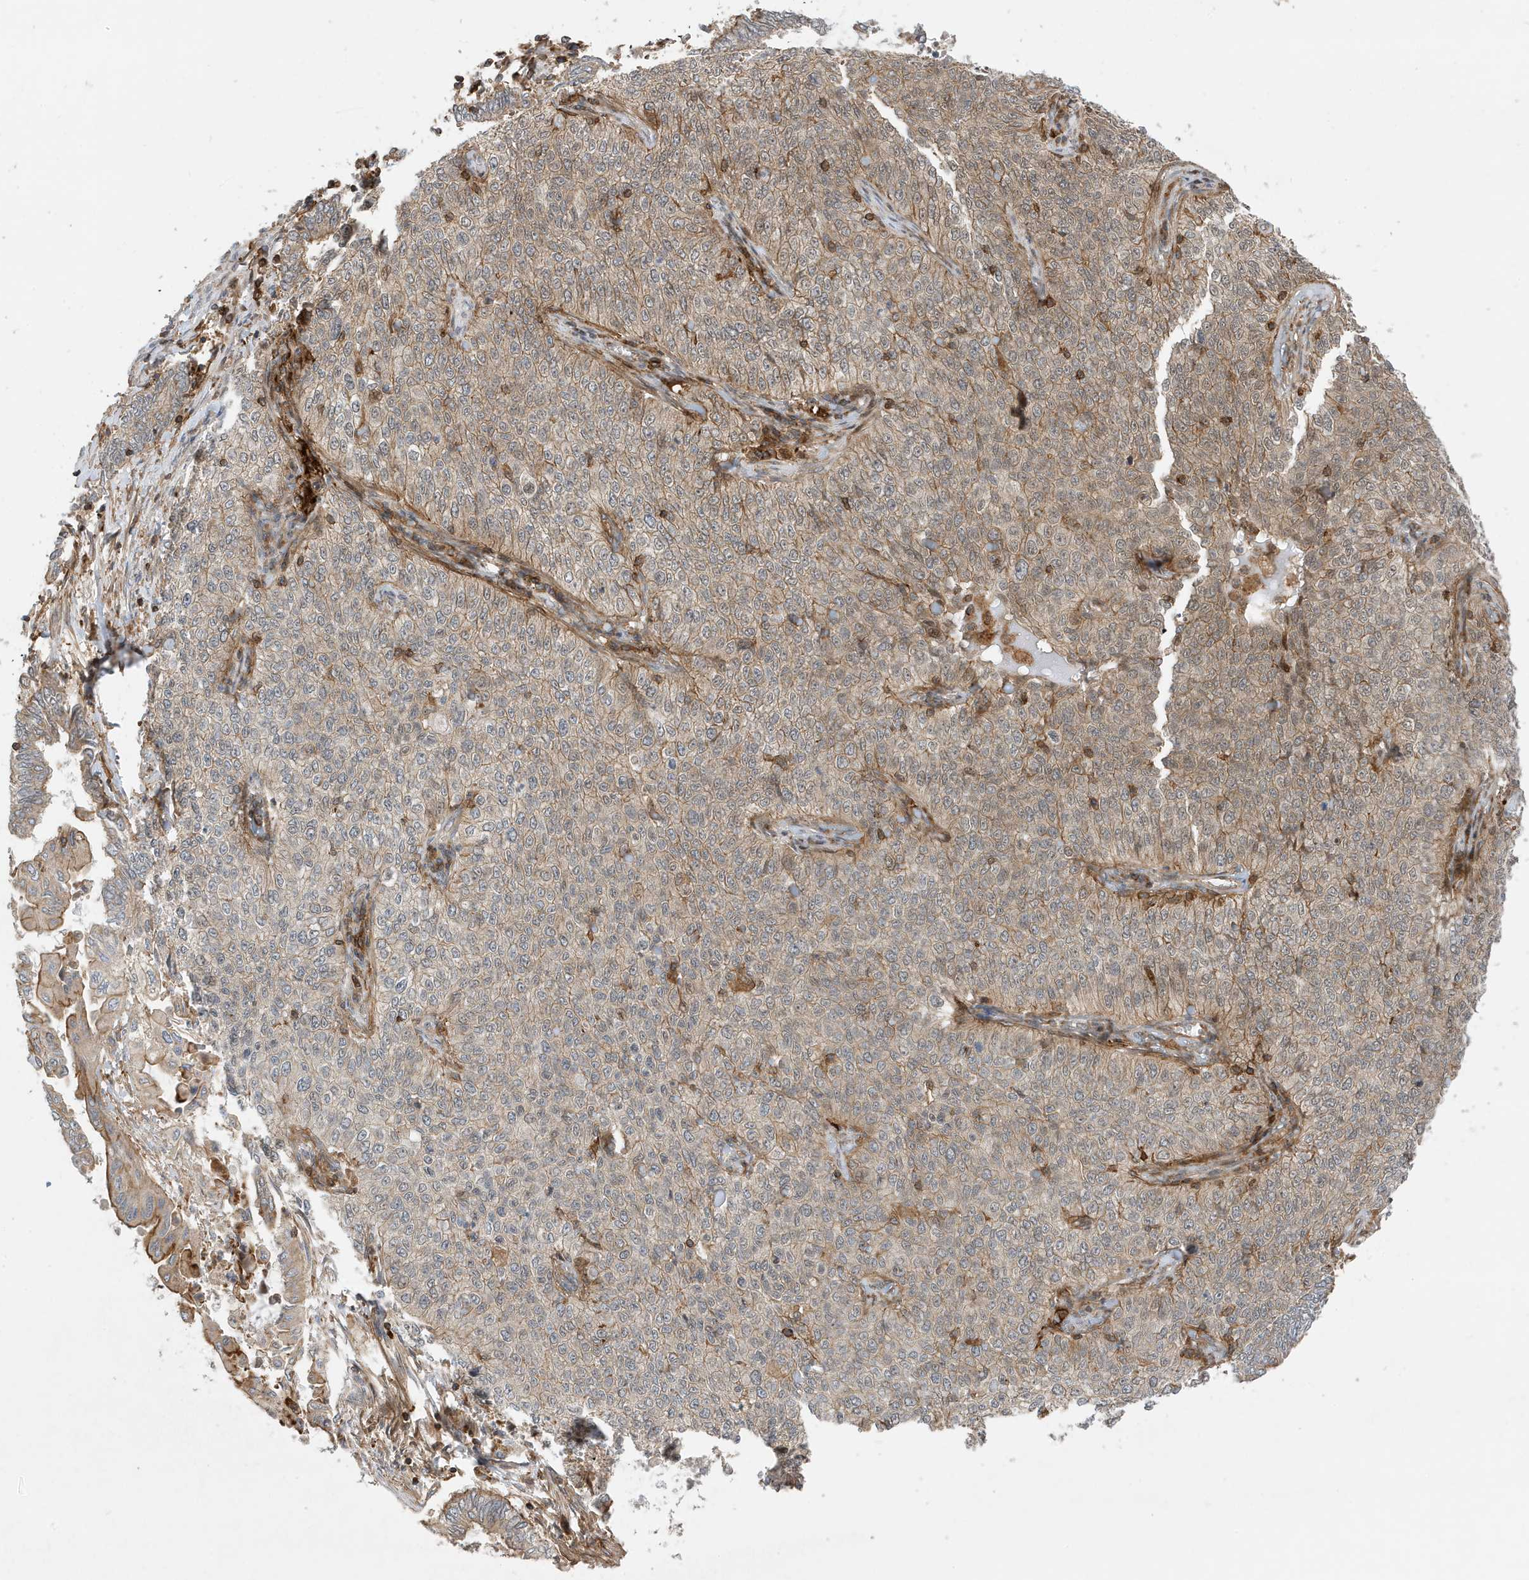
{"staining": {"intensity": "weak", "quantity": "25%-75%", "location": "cytoplasmic/membranous"}, "tissue": "cervical cancer", "cell_type": "Tumor cells", "image_type": "cancer", "snomed": [{"axis": "morphology", "description": "Squamous cell carcinoma, NOS"}, {"axis": "topography", "description": "Cervix"}], "caption": "An image of human squamous cell carcinoma (cervical) stained for a protein shows weak cytoplasmic/membranous brown staining in tumor cells.", "gene": "TATDN3", "patient": {"sex": "female", "age": 35}}